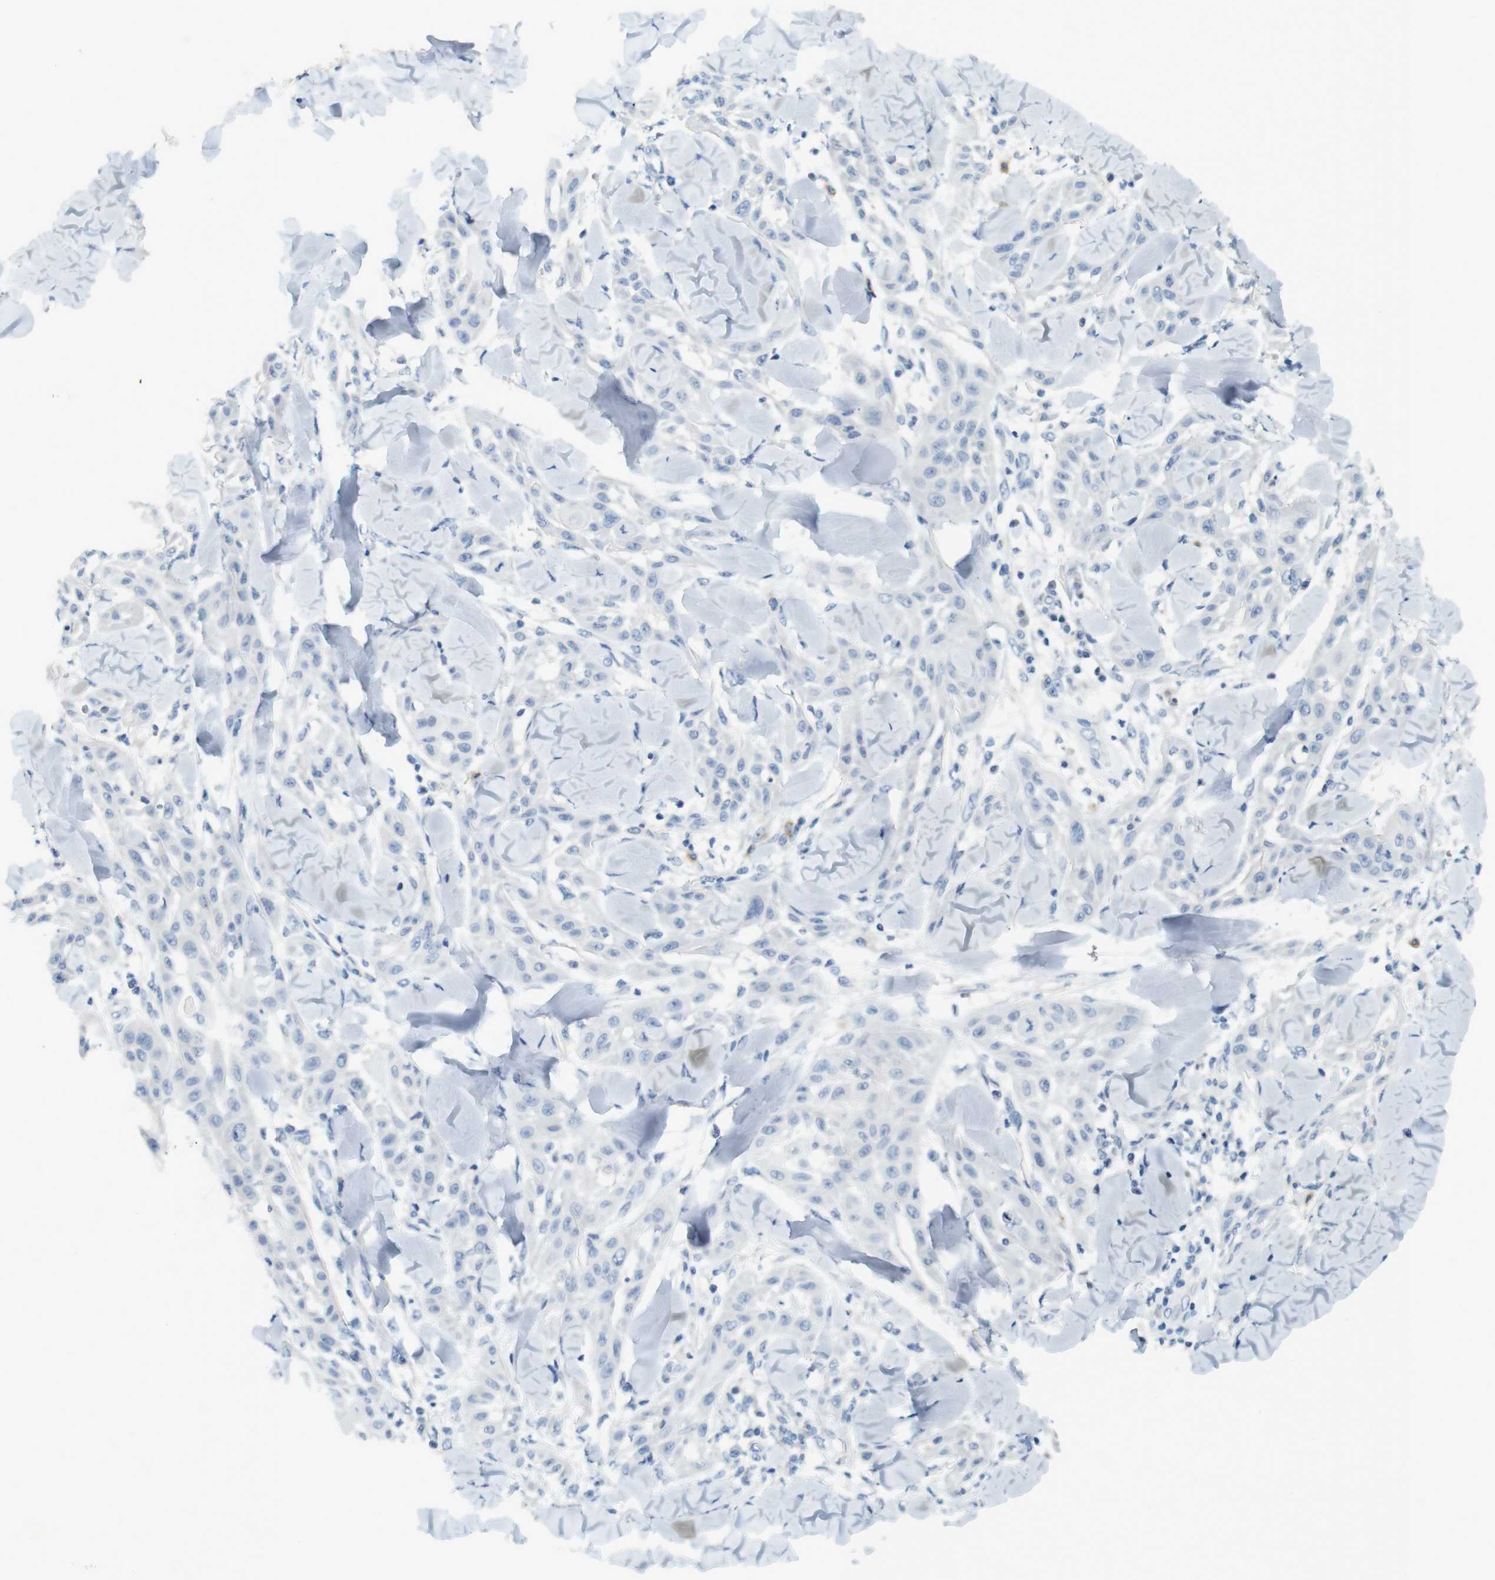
{"staining": {"intensity": "negative", "quantity": "none", "location": "none"}, "tissue": "skin cancer", "cell_type": "Tumor cells", "image_type": "cancer", "snomed": [{"axis": "morphology", "description": "Squamous cell carcinoma, NOS"}, {"axis": "topography", "description": "Skin"}], "caption": "Tumor cells are negative for brown protein staining in skin cancer (squamous cell carcinoma).", "gene": "LRRK2", "patient": {"sex": "male", "age": 24}}